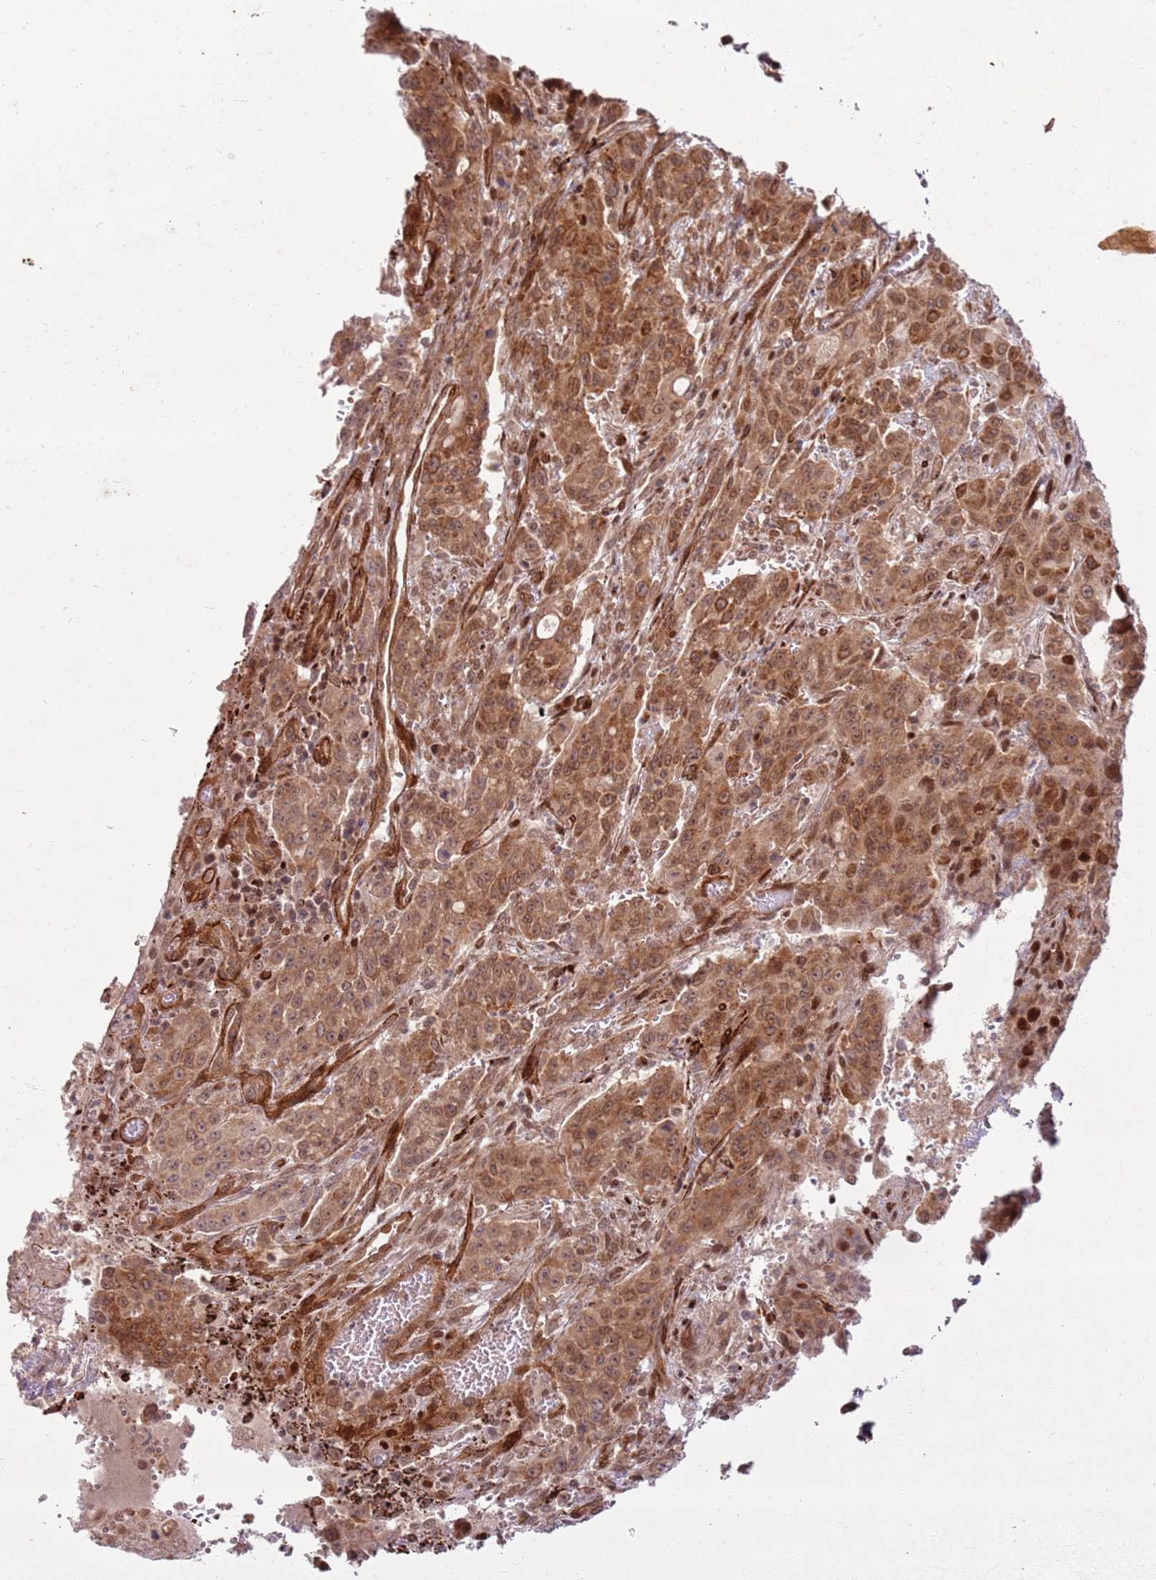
{"staining": {"intensity": "moderate", "quantity": ">75%", "location": "cytoplasmic/membranous,nuclear"}, "tissue": "colorectal cancer", "cell_type": "Tumor cells", "image_type": "cancer", "snomed": [{"axis": "morphology", "description": "Adenocarcinoma, NOS"}, {"axis": "topography", "description": "Colon"}], "caption": "Human colorectal cancer (adenocarcinoma) stained for a protein (brown) displays moderate cytoplasmic/membranous and nuclear positive positivity in approximately >75% of tumor cells.", "gene": "KLHL36", "patient": {"sex": "male", "age": 62}}